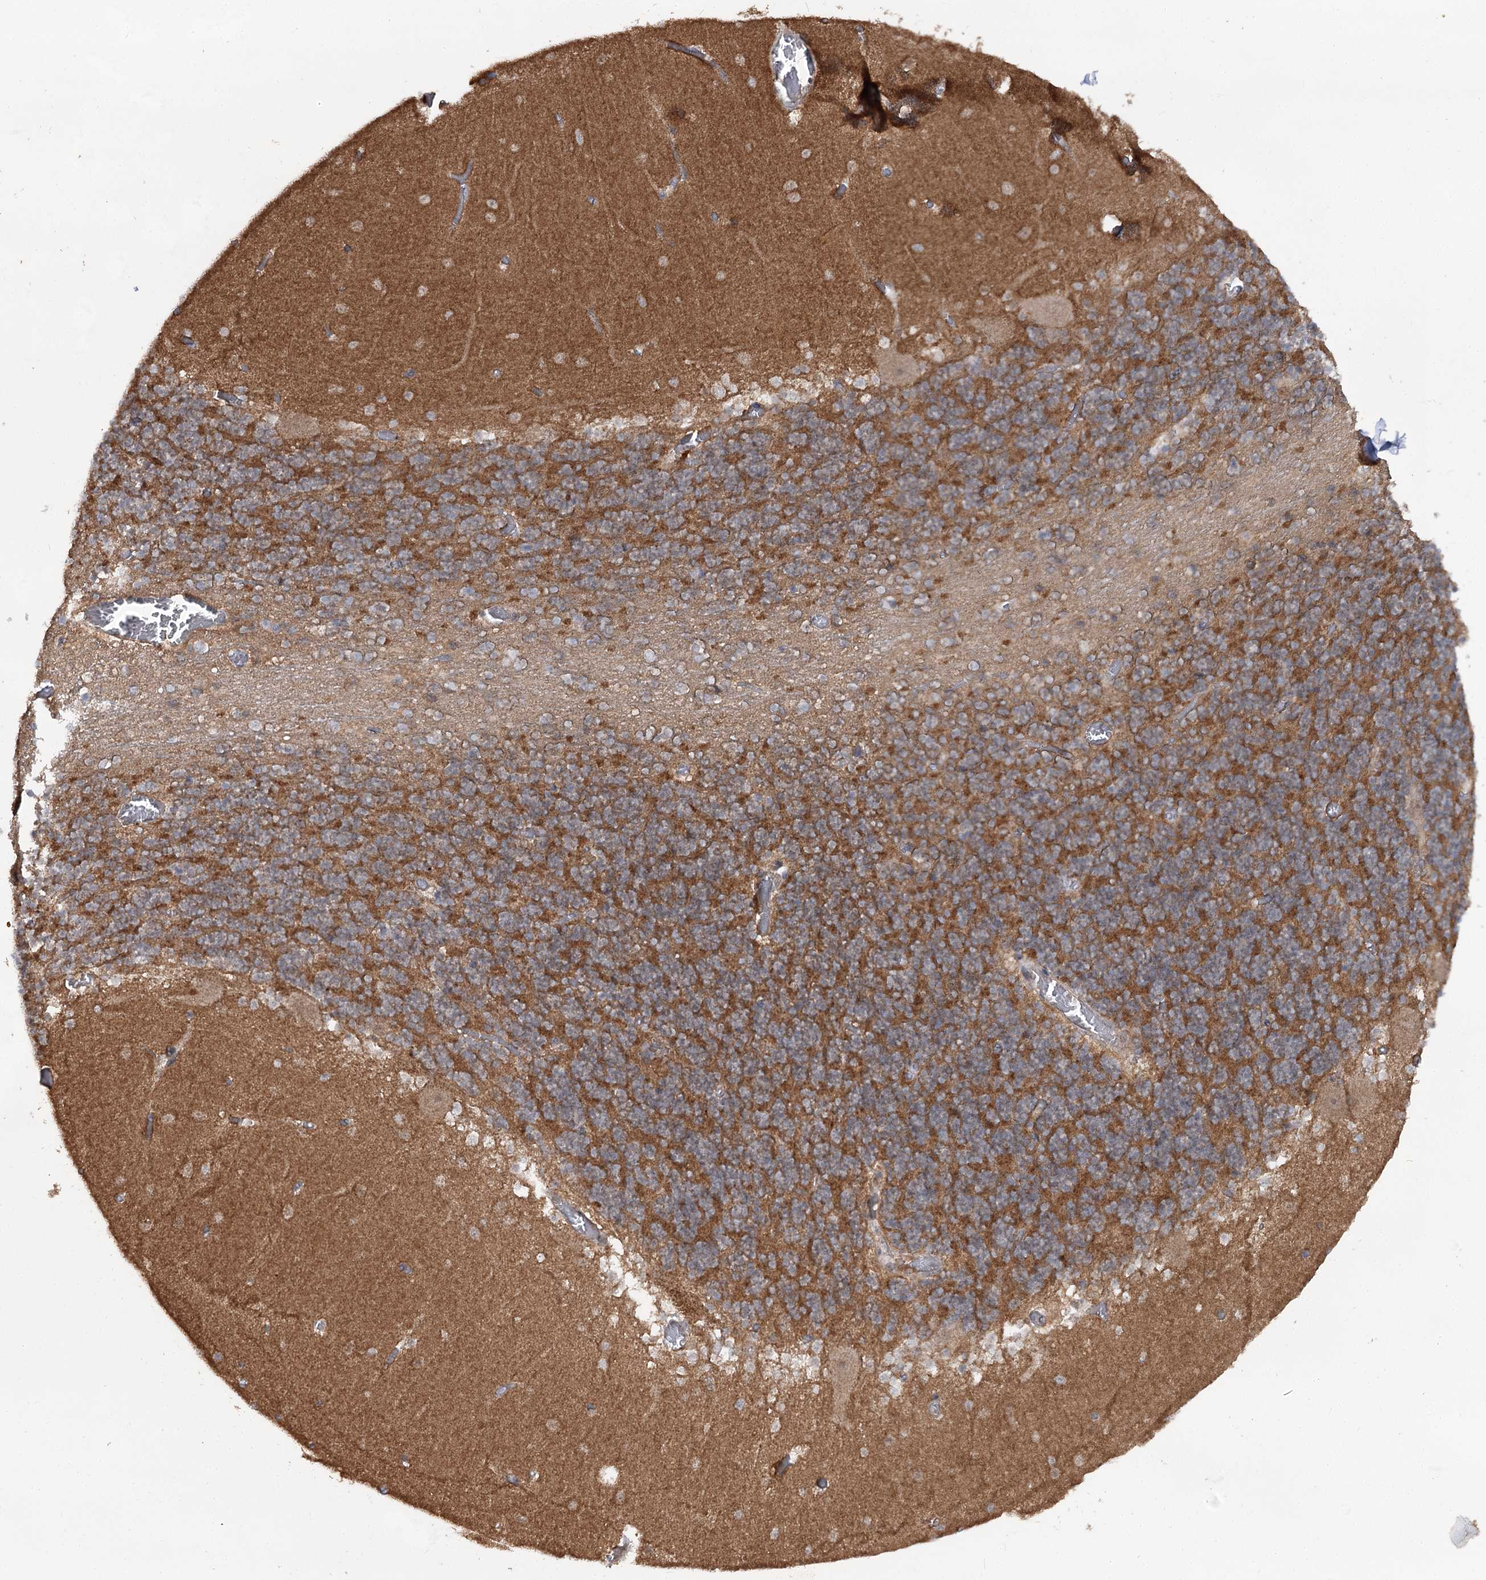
{"staining": {"intensity": "moderate", "quantity": "25%-75%", "location": "cytoplasmic/membranous"}, "tissue": "cerebellum", "cell_type": "Cells in granular layer", "image_type": "normal", "snomed": [{"axis": "morphology", "description": "Normal tissue, NOS"}, {"axis": "topography", "description": "Cerebellum"}], "caption": "The micrograph shows immunohistochemical staining of normal cerebellum. There is moderate cytoplasmic/membranous expression is seen in approximately 25%-75% of cells in granular layer. Nuclei are stained in blue.", "gene": "MSANTD2", "patient": {"sex": "female", "age": 28}}